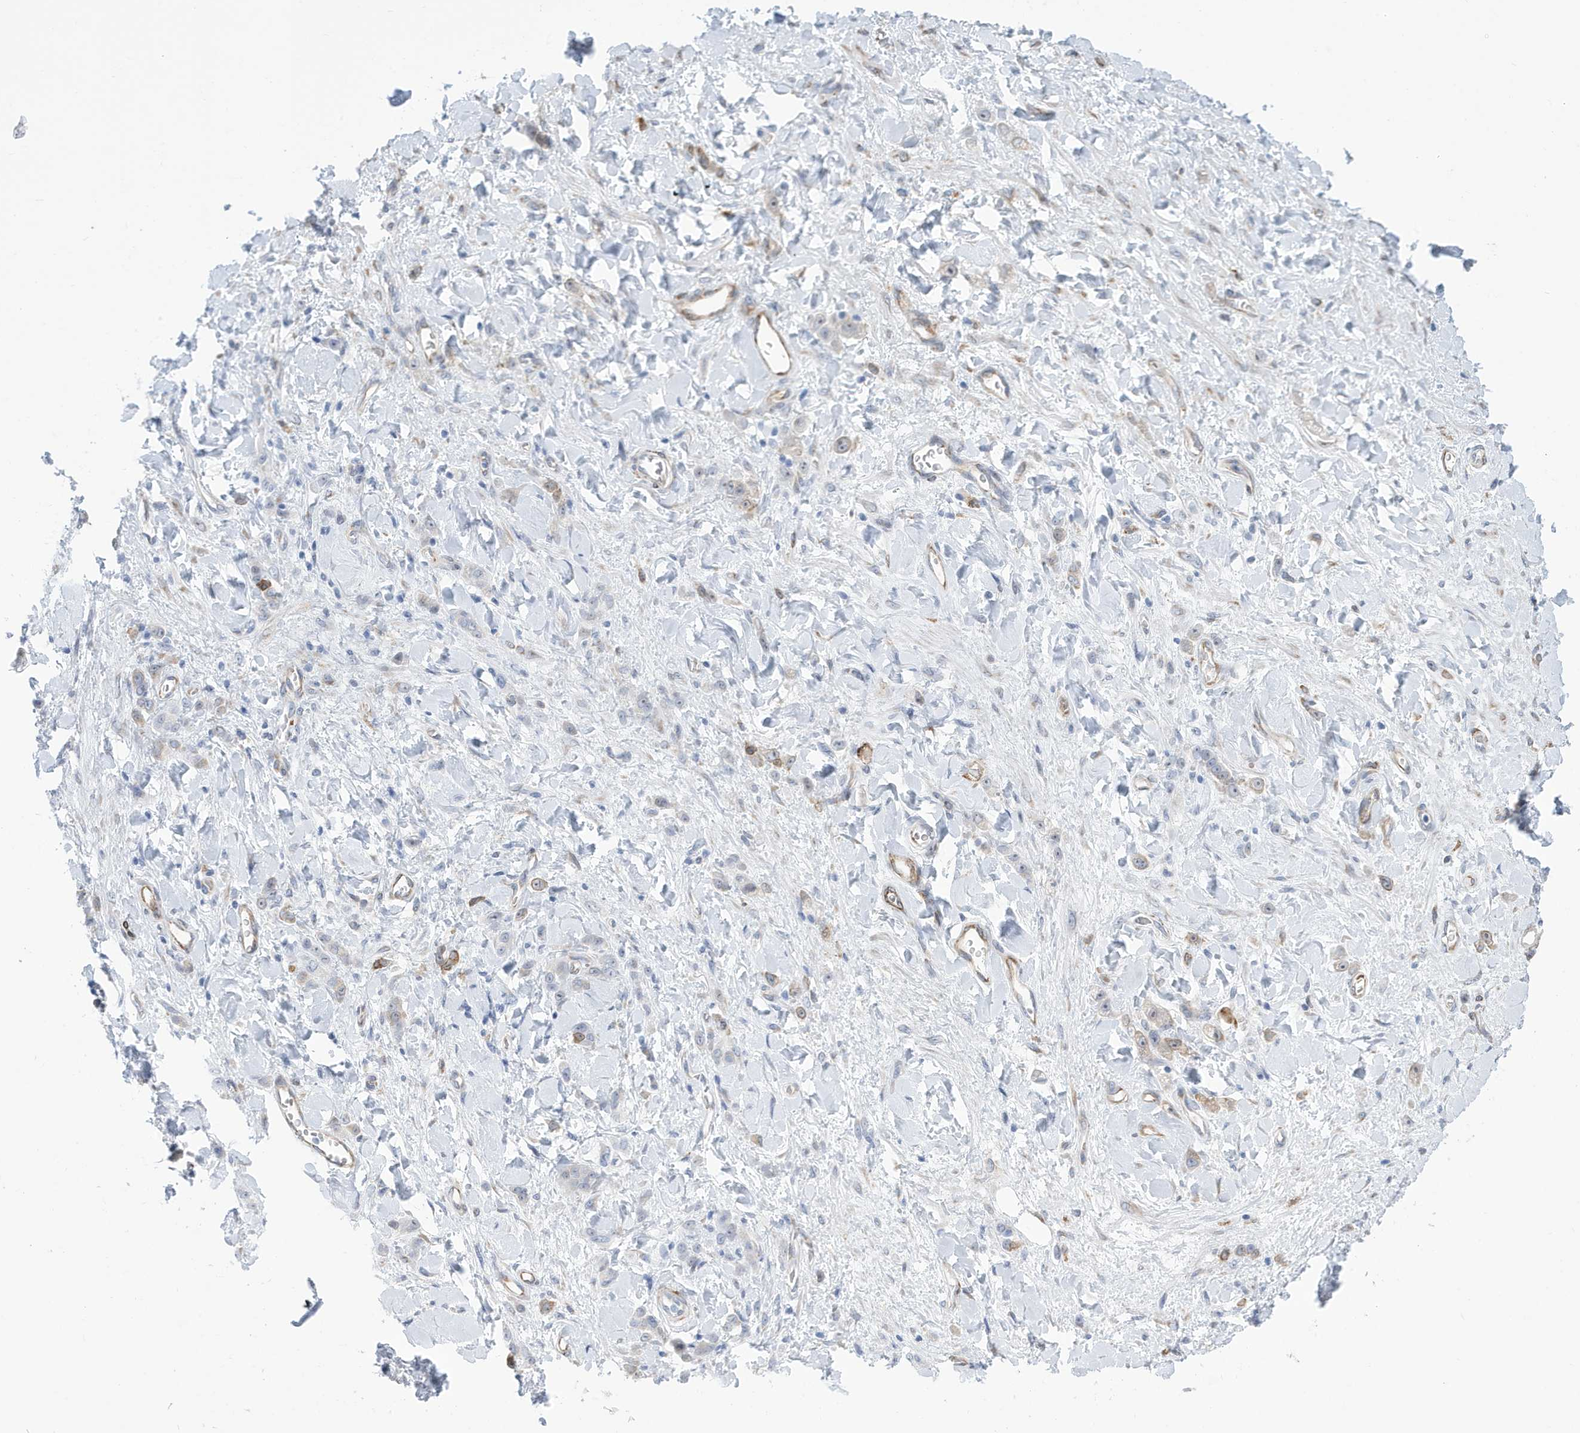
{"staining": {"intensity": "weak", "quantity": "<25%", "location": "cytoplasmic/membranous"}, "tissue": "stomach cancer", "cell_type": "Tumor cells", "image_type": "cancer", "snomed": [{"axis": "morphology", "description": "Normal tissue, NOS"}, {"axis": "morphology", "description": "Adenocarcinoma, NOS"}, {"axis": "topography", "description": "Stomach"}], "caption": "The micrograph displays no staining of tumor cells in stomach cancer. (Immunohistochemistry, brightfield microscopy, high magnification).", "gene": "SEMA3F", "patient": {"sex": "male", "age": 82}}